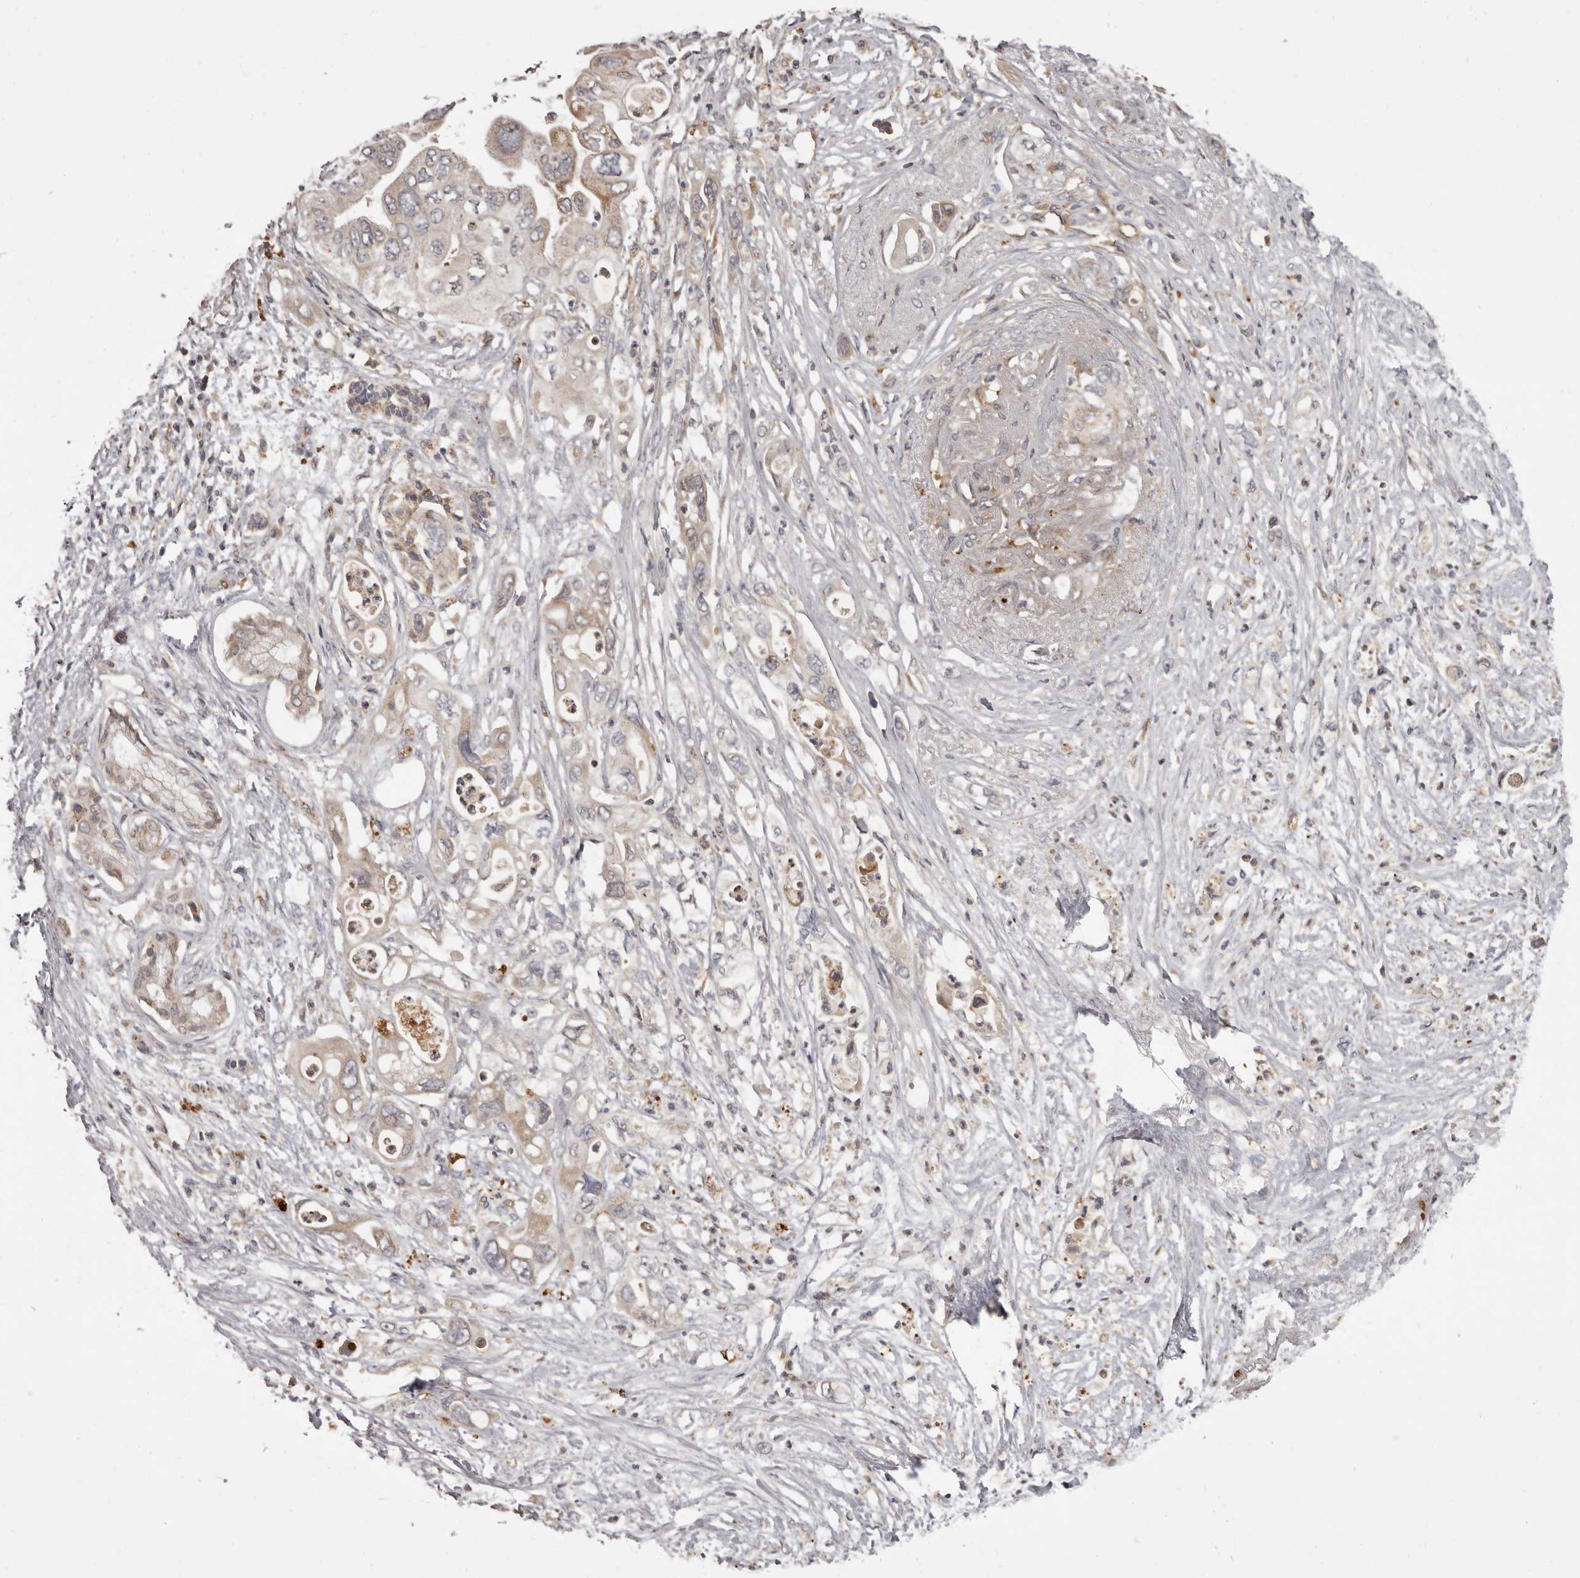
{"staining": {"intensity": "weak", "quantity": "25%-75%", "location": "cytoplasmic/membranous"}, "tissue": "pancreatic cancer", "cell_type": "Tumor cells", "image_type": "cancer", "snomed": [{"axis": "morphology", "description": "Adenocarcinoma, NOS"}, {"axis": "topography", "description": "Pancreas"}], "caption": "IHC of human pancreatic cancer (adenocarcinoma) displays low levels of weak cytoplasmic/membranous staining in about 25%-75% of tumor cells. The staining was performed using DAB (3,3'-diaminobenzidine) to visualize the protein expression in brown, while the nuclei were stained in blue with hematoxylin (Magnification: 20x).", "gene": "ADCY2", "patient": {"sex": "male", "age": 66}}